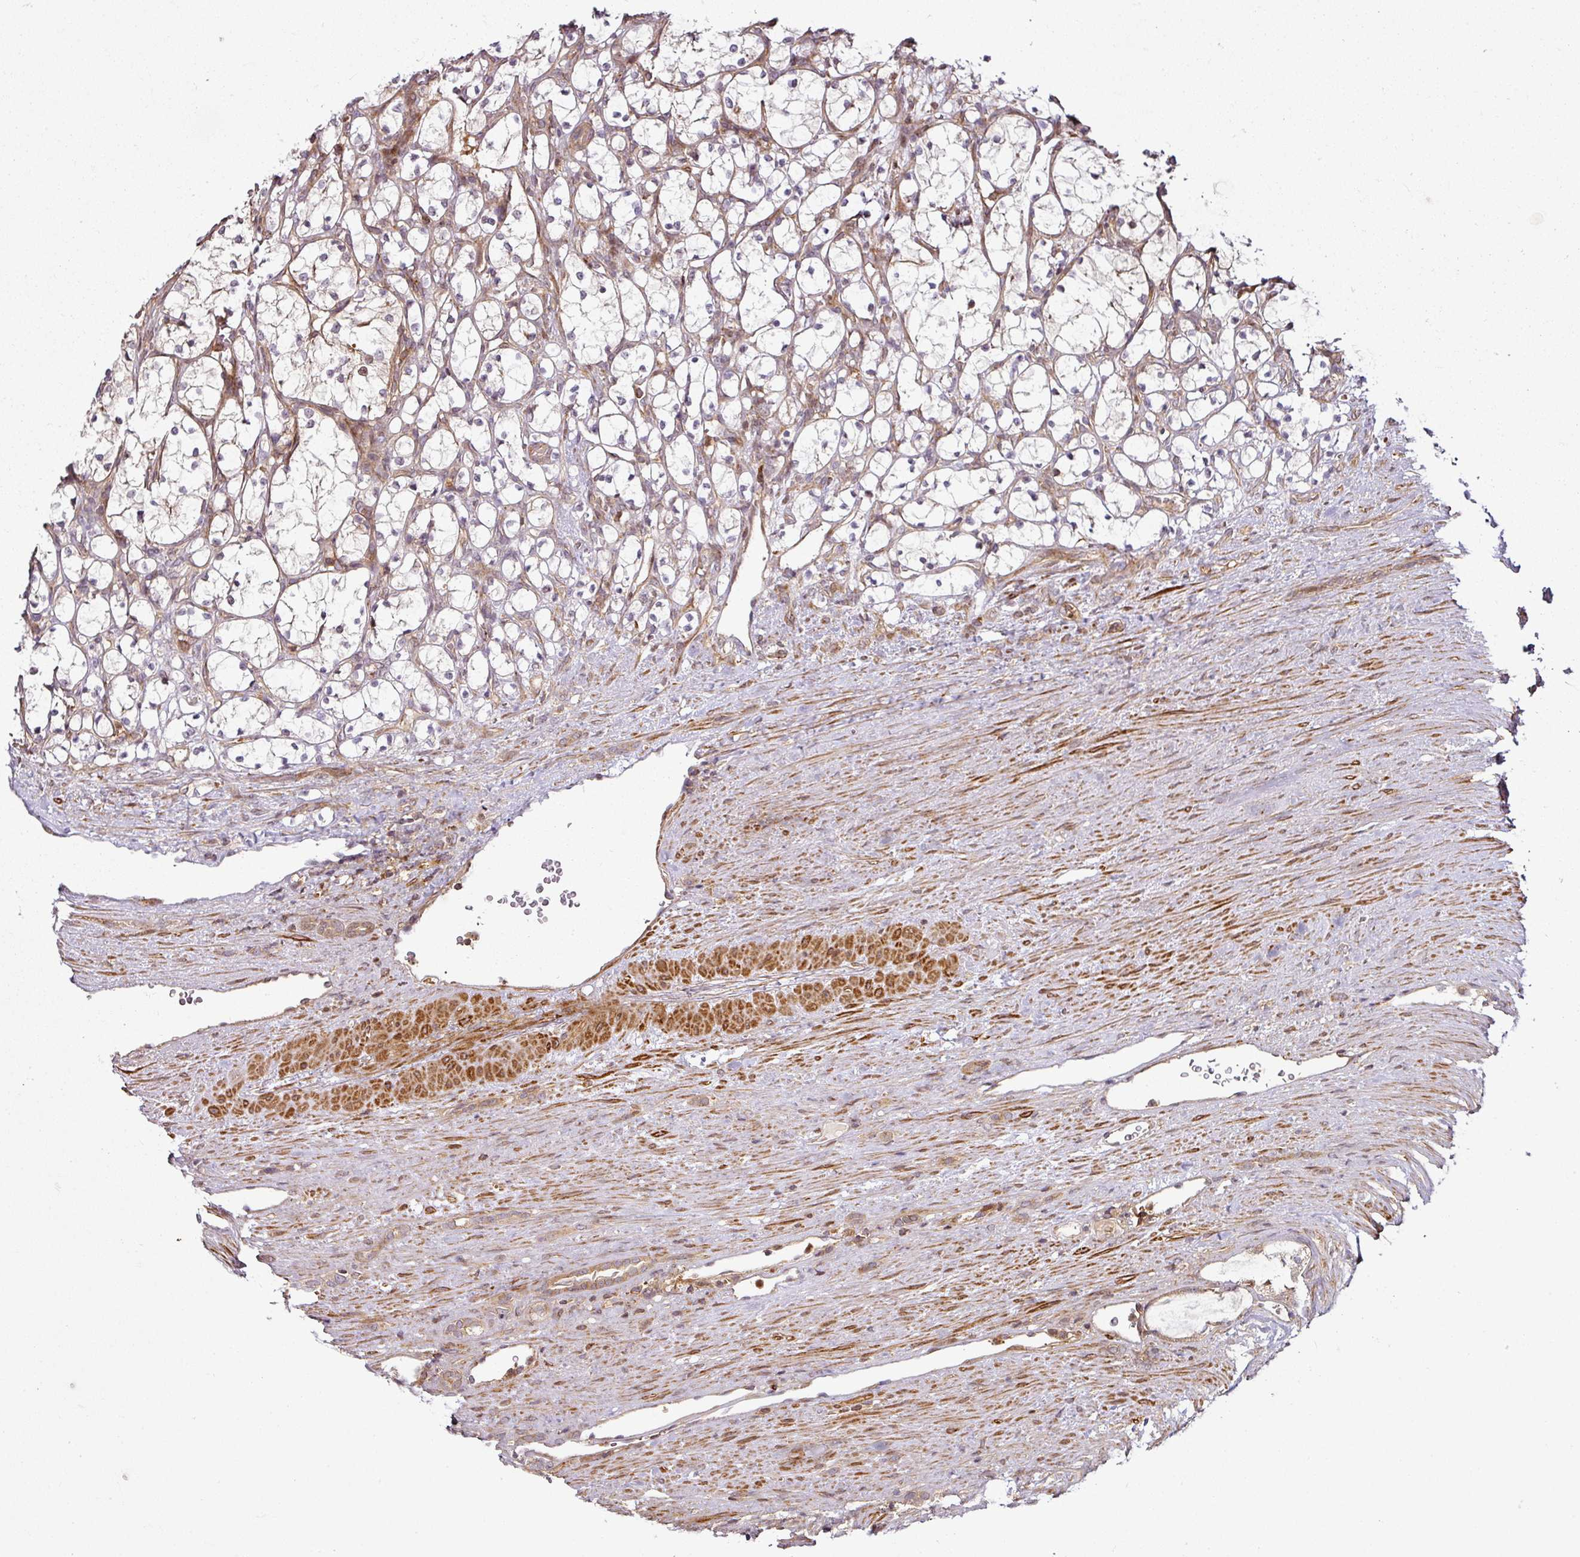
{"staining": {"intensity": "negative", "quantity": "none", "location": "none"}, "tissue": "renal cancer", "cell_type": "Tumor cells", "image_type": "cancer", "snomed": [{"axis": "morphology", "description": "Adenocarcinoma, NOS"}, {"axis": "topography", "description": "Kidney"}], "caption": "An image of renal cancer stained for a protein displays no brown staining in tumor cells.", "gene": "ATAT1", "patient": {"sex": "female", "age": 69}}